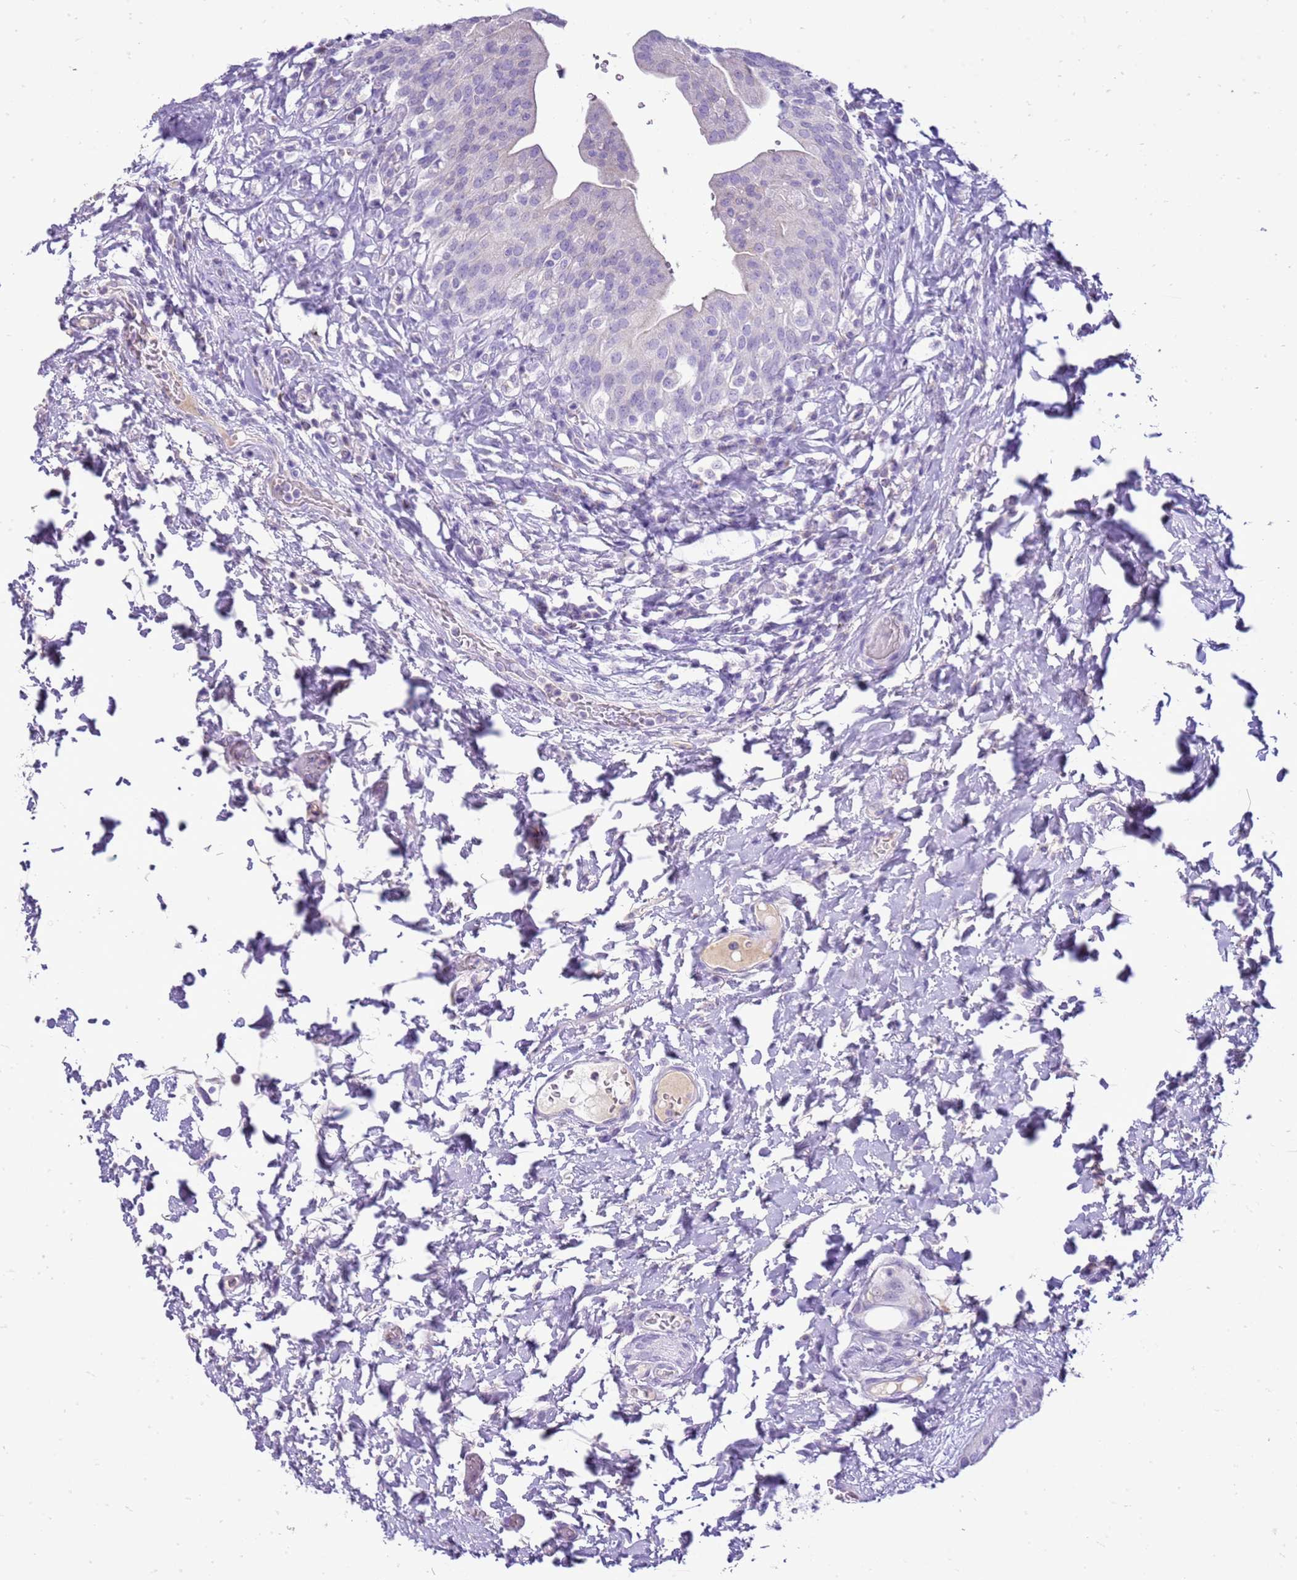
{"staining": {"intensity": "negative", "quantity": "none", "location": "none"}, "tissue": "urinary bladder", "cell_type": "Urothelial cells", "image_type": "normal", "snomed": [{"axis": "morphology", "description": "Normal tissue, NOS"}, {"axis": "morphology", "description": "Inflammation, NOS"}, {"axis": "topography", "description": "Urinary bladder"}], "caption": "Urothelial cells show no significant protein positivity in benign urinary bladder.", "gene": "FABP2", "patient": {"sex": "male", "age": 64}}